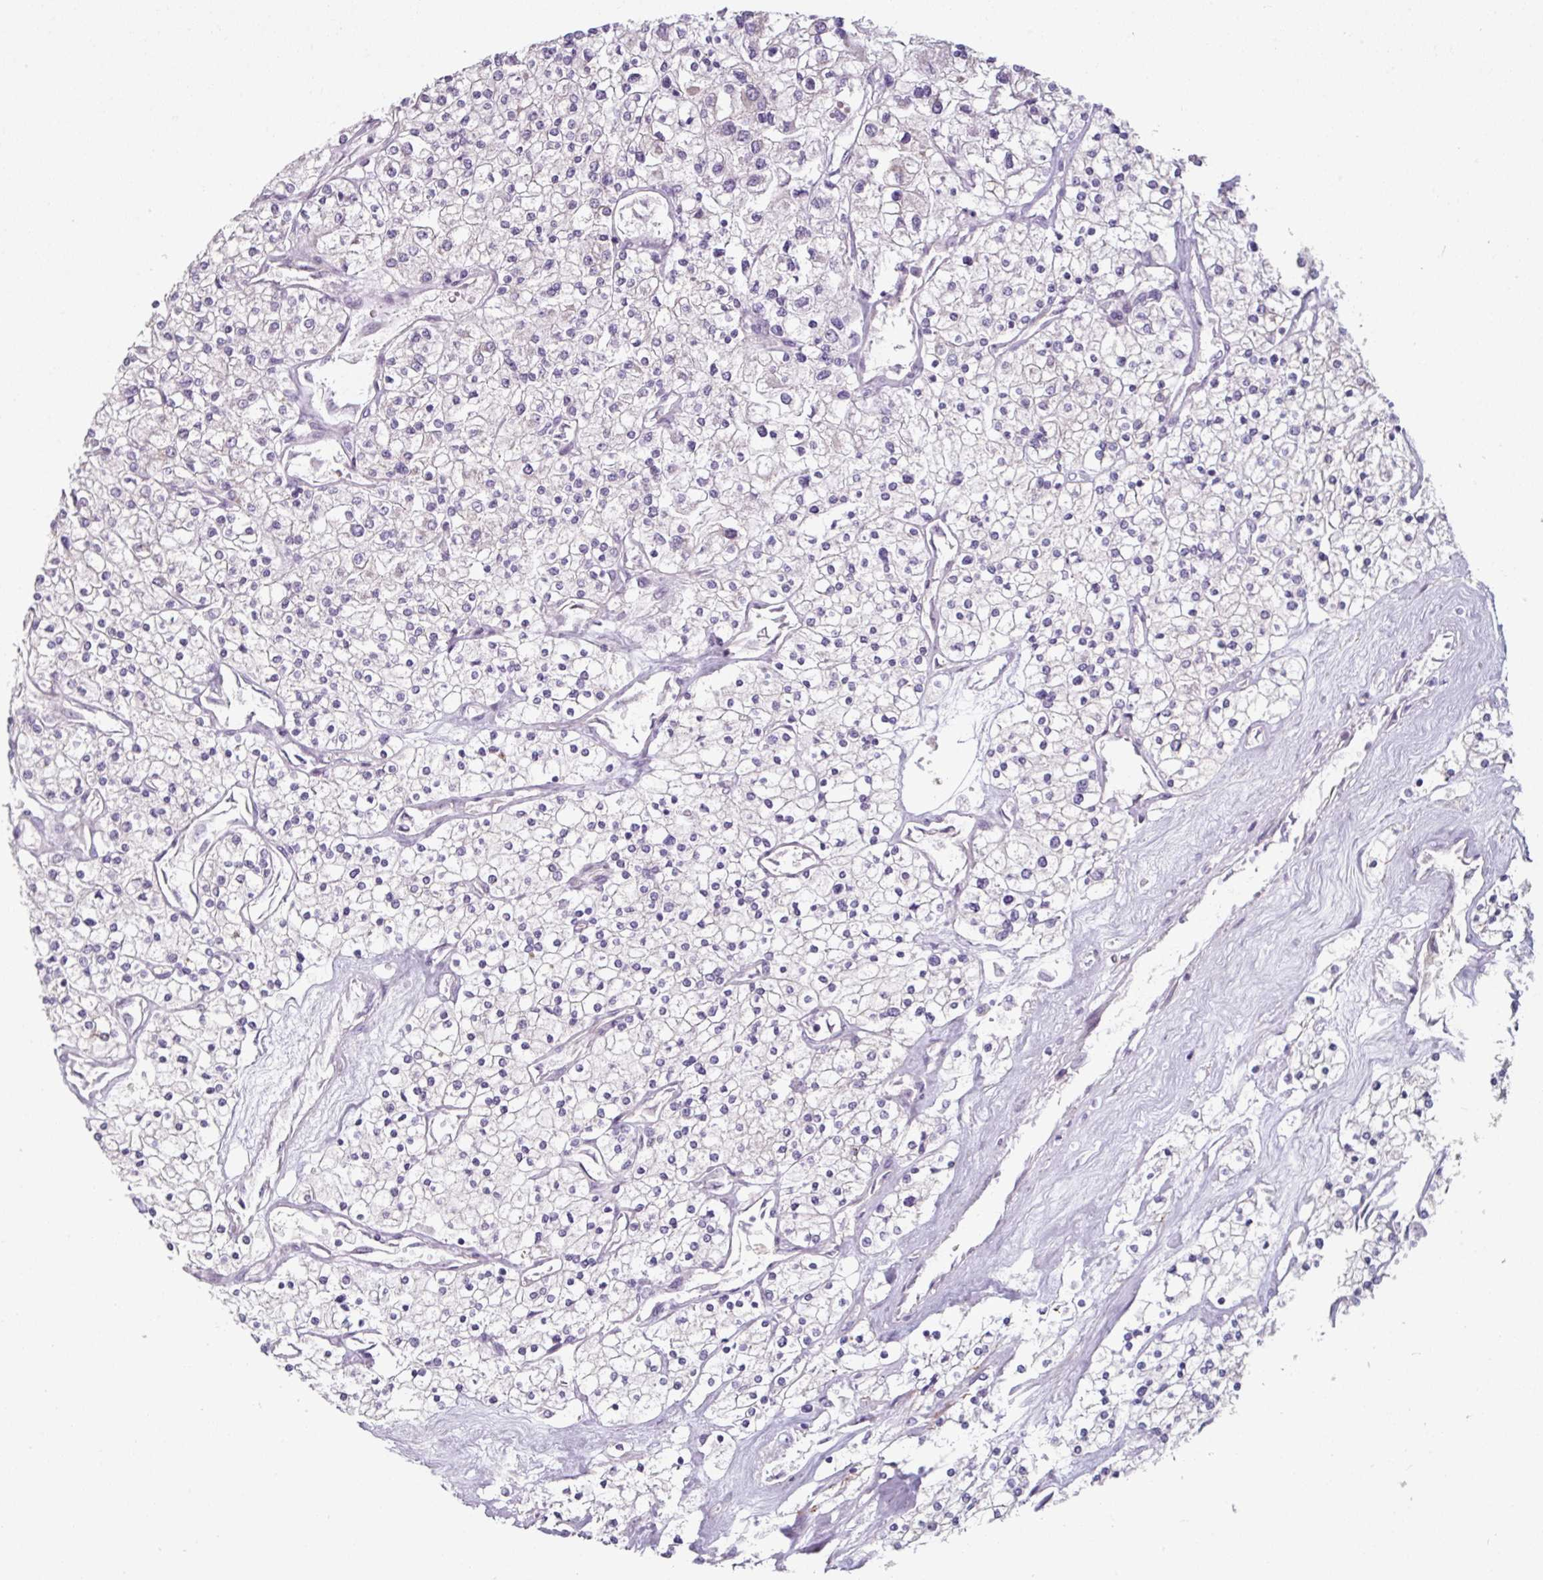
{"staining": {"intensity": "negative", "quantity": "none", "location": "none"}, "tissue": "renal cancer", "cell_type": "Tumor cells", "image_type": "cancer", "snomed": [{"axis": "morphology", "description": "Adenocarcinoma, NOS"}, {"axis": "topography", "description": "Kidney"}], "caption": "Immunohistochemistry (IHC) image of human adenocarcinoma (renal) stained for a protein (brown), which reveals no staining in tumor cells.", "gene": "MTMR14", "patient": {"sex": "male", "age": 80}}